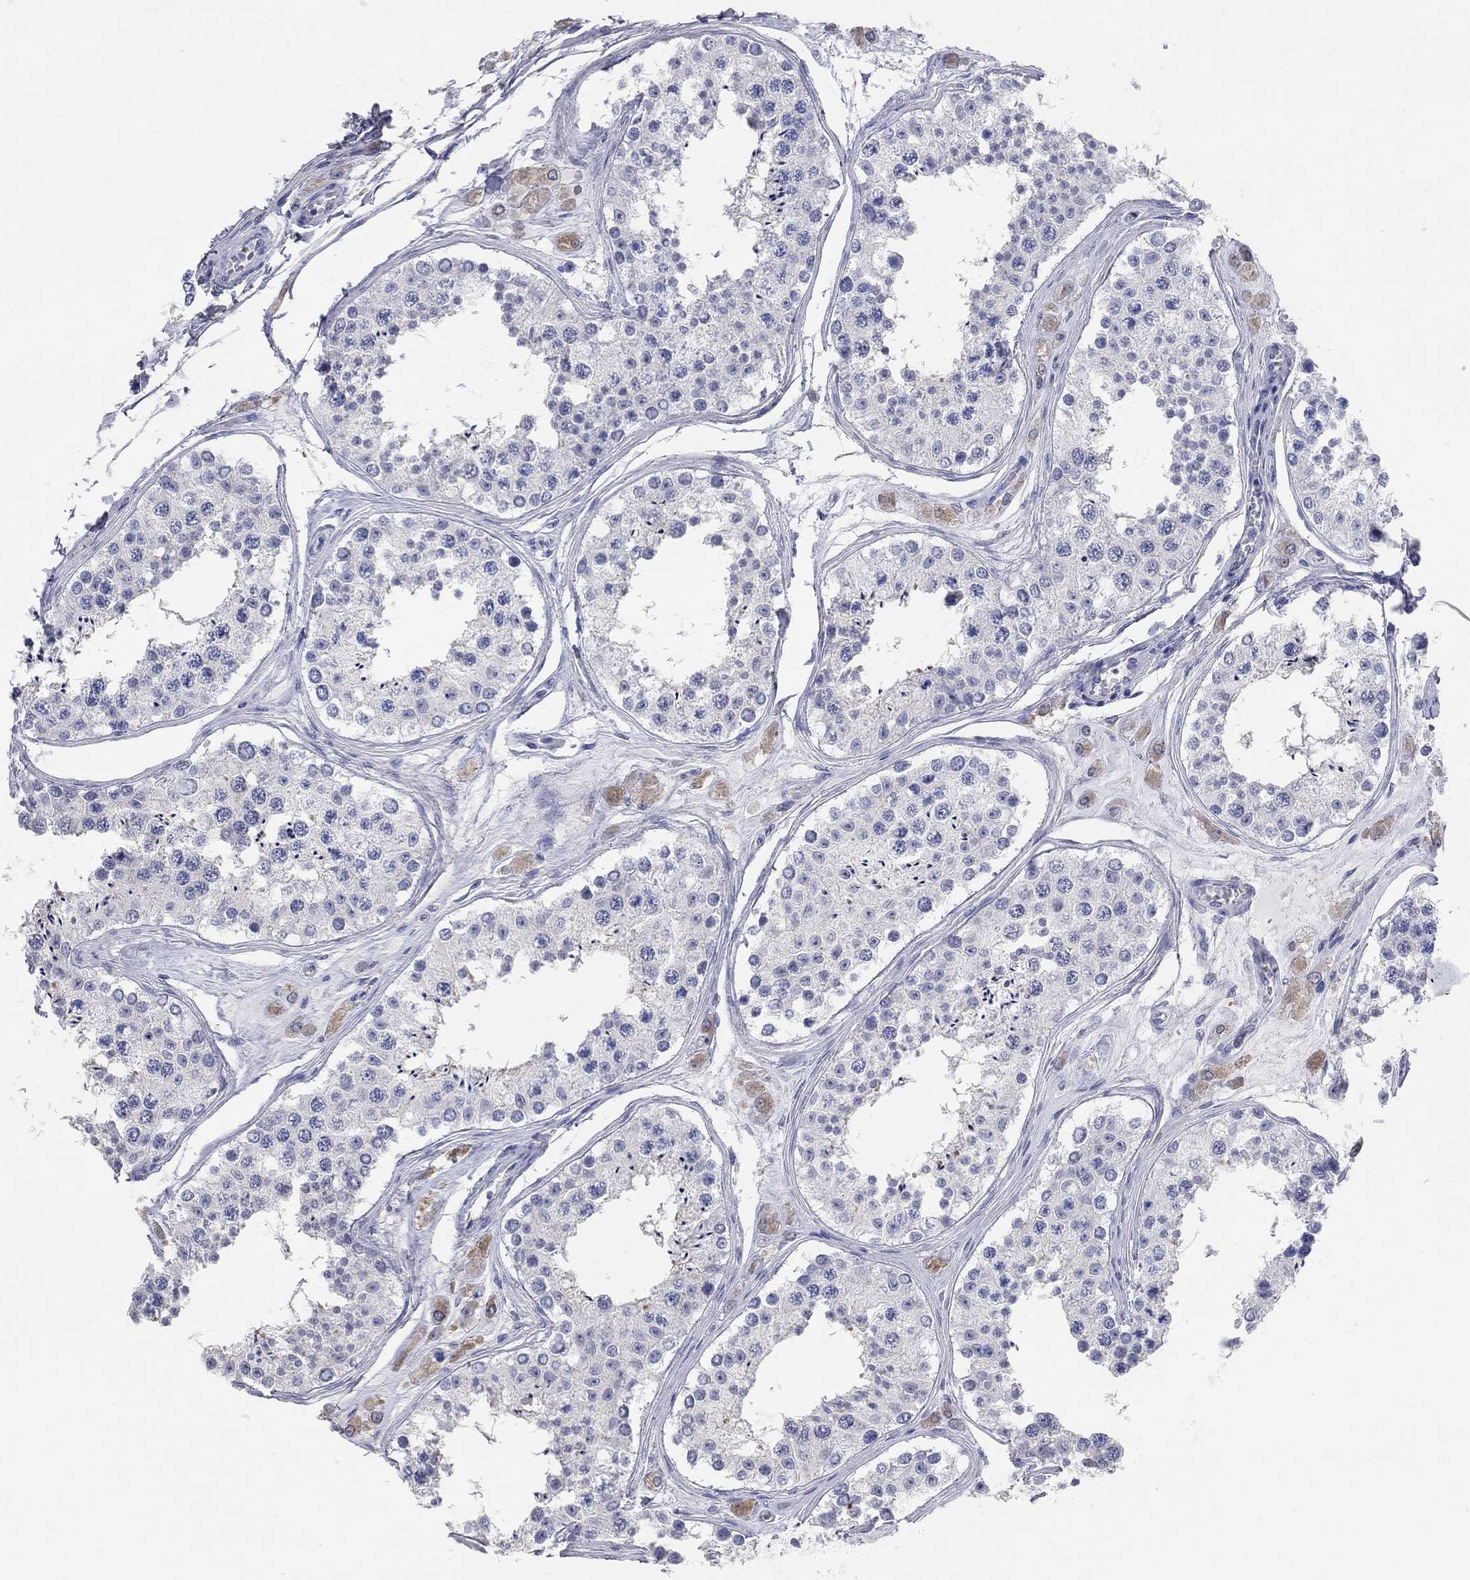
{"staining": {"intensity": "negative", "quantity": "none", "location": "none"}, "tissue": "testis", "cell_type": "Cells in seminiferous ducts", "image_type": "normal", "snomed": [{"axis": "morphology", "description": "Normal tissue, NOS"}, {"axis": "topography", "description": "Testis"}], "caption": "Cells in seminiferous ducts are negative for protein expression in benign human testis. (Immunohistochemistry, brightfield microscopy, high magnification).", "gene": "AOX1", "patient": {"sex": "male", "age": 25}}